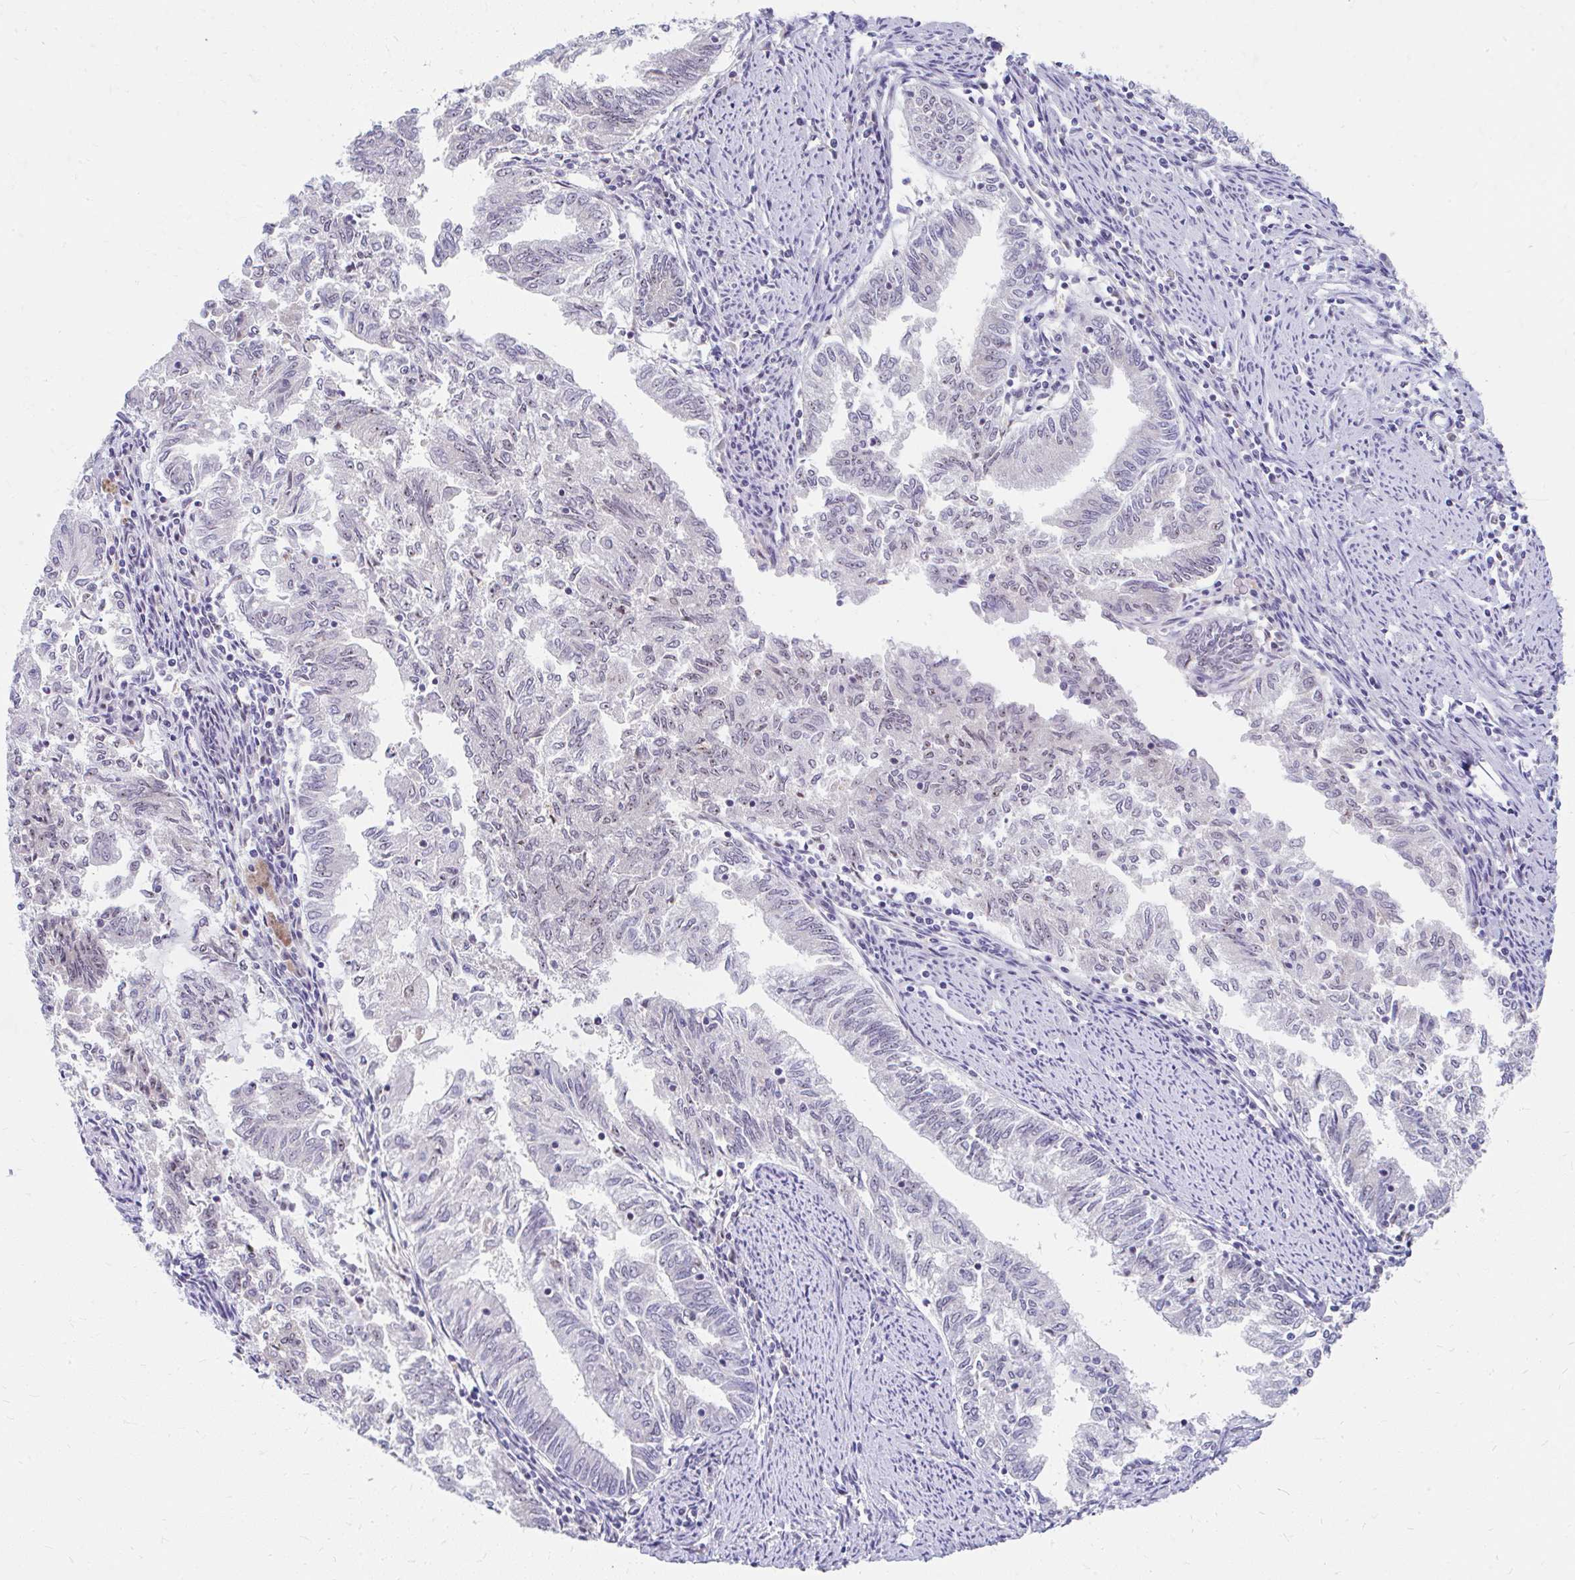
{"staining": {"intensity": "negative", "quantity": "none", "location": "none"}, "tissue": "endometrial cancer", "cell_type": "Tumor cells", "image_type": "cancer", "snomed": [{"axis": "morphology", "description": "Adenocarcinoma, NOS"}, {"axis": "topography", "description": "Endometrium"}], "caption": "Endometrial cancer stained for a protein using IHC shows no expression tumor cells.", "gene": "GTF2H1", "patient": {"sex": "female", "age": 79}}